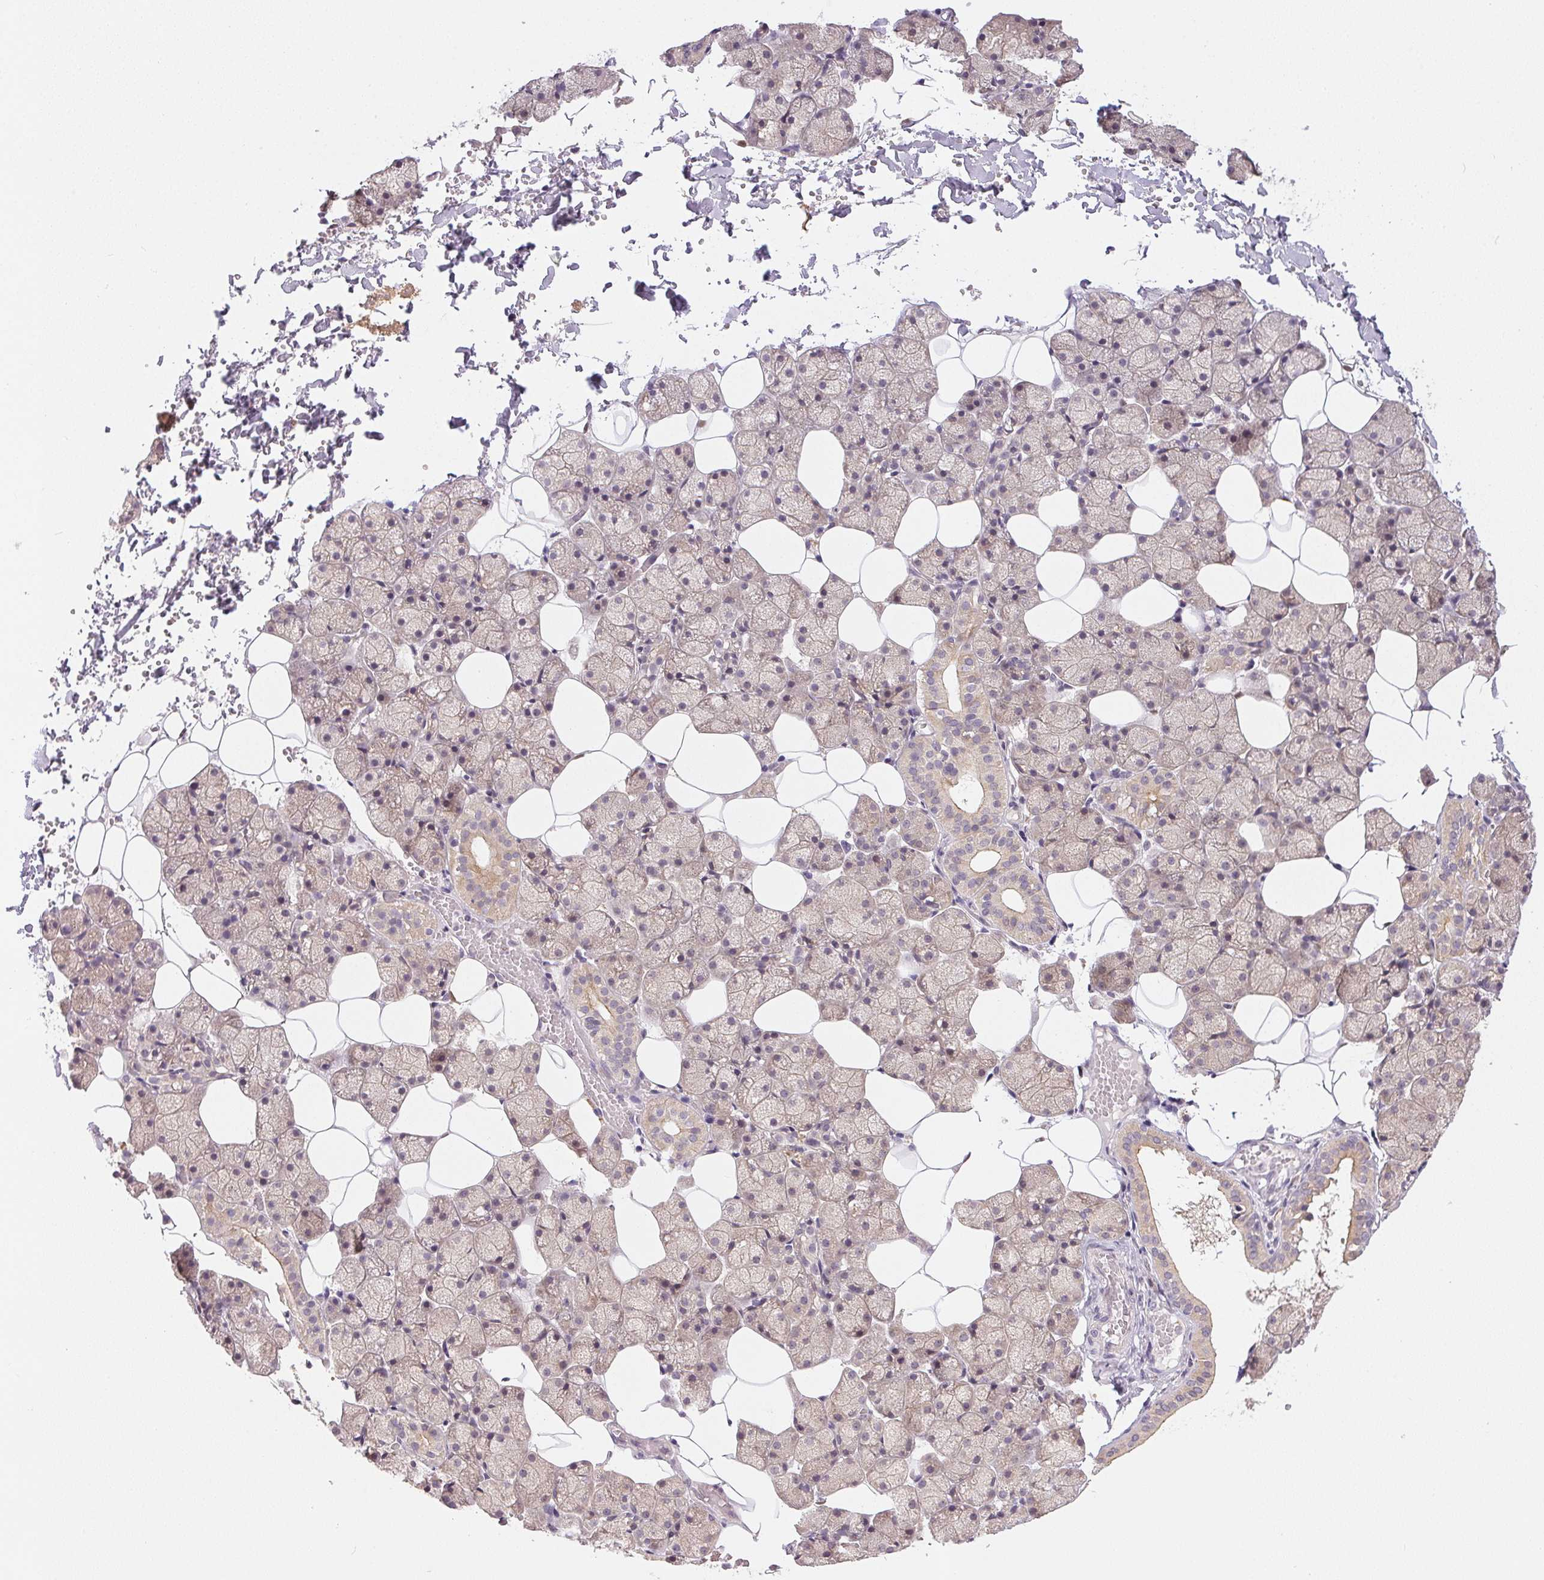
{"staining": {"intensity": "weak", "quantity": "<25%", "location": "cytoplasmic/membranous"}, "tissue": "salivary gland", "cell_type": "Glandular cells", "image_type": "normal", "snomed": [{"axis": "morphology", "description": "Normal tissue, NOS"}, {"axis": "topography", "description": "Salivary gland"}], "caption": "This is an immunohistochemistry histopathology image of unremarkable salivary gland. There is no positivity in glandular cells.", "gene": "TTC23L", "patient": {"sex": "male", "age": 38}}